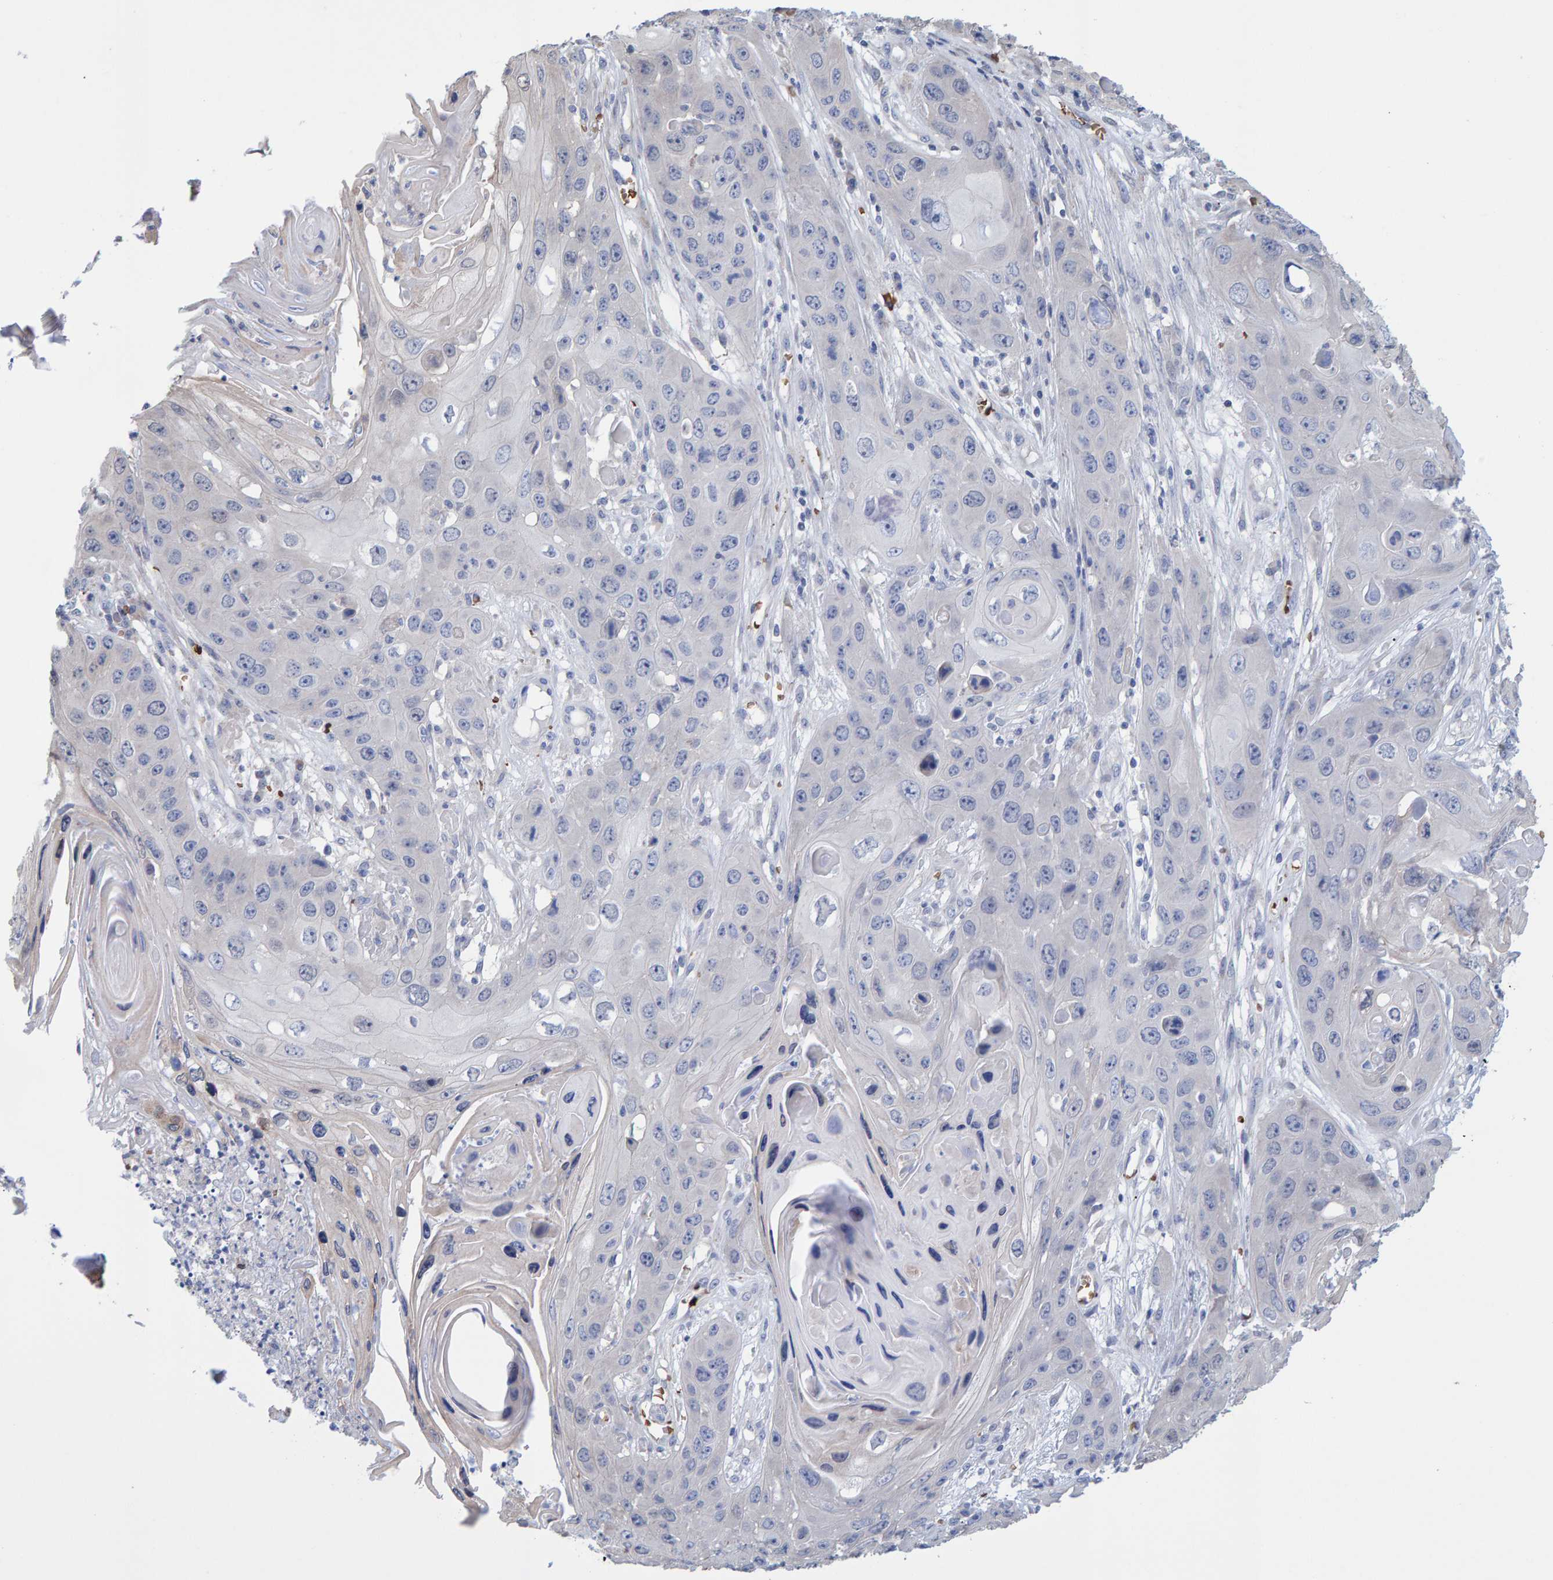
{"staining": {"intensity": "weak", "quantity": "<25%", "location": "cytoplasmic/membranous"}, "tissue": "skin cancer", "cell_type": "Tumor cells", "image_type": "cancer", "snomed": [{"axis": "morphology", "description": "Squamous cell carcinoma, NOS"}, {"axis": "topography", "description": "Skin"}], "caption": "Immunohistochemistry (IHC) of skin cancer (squamous cell carcinoma) shows no staining in tumor cells.", "gene": "VPS9D1", "patient": {"sex": "male", "age": 55}}